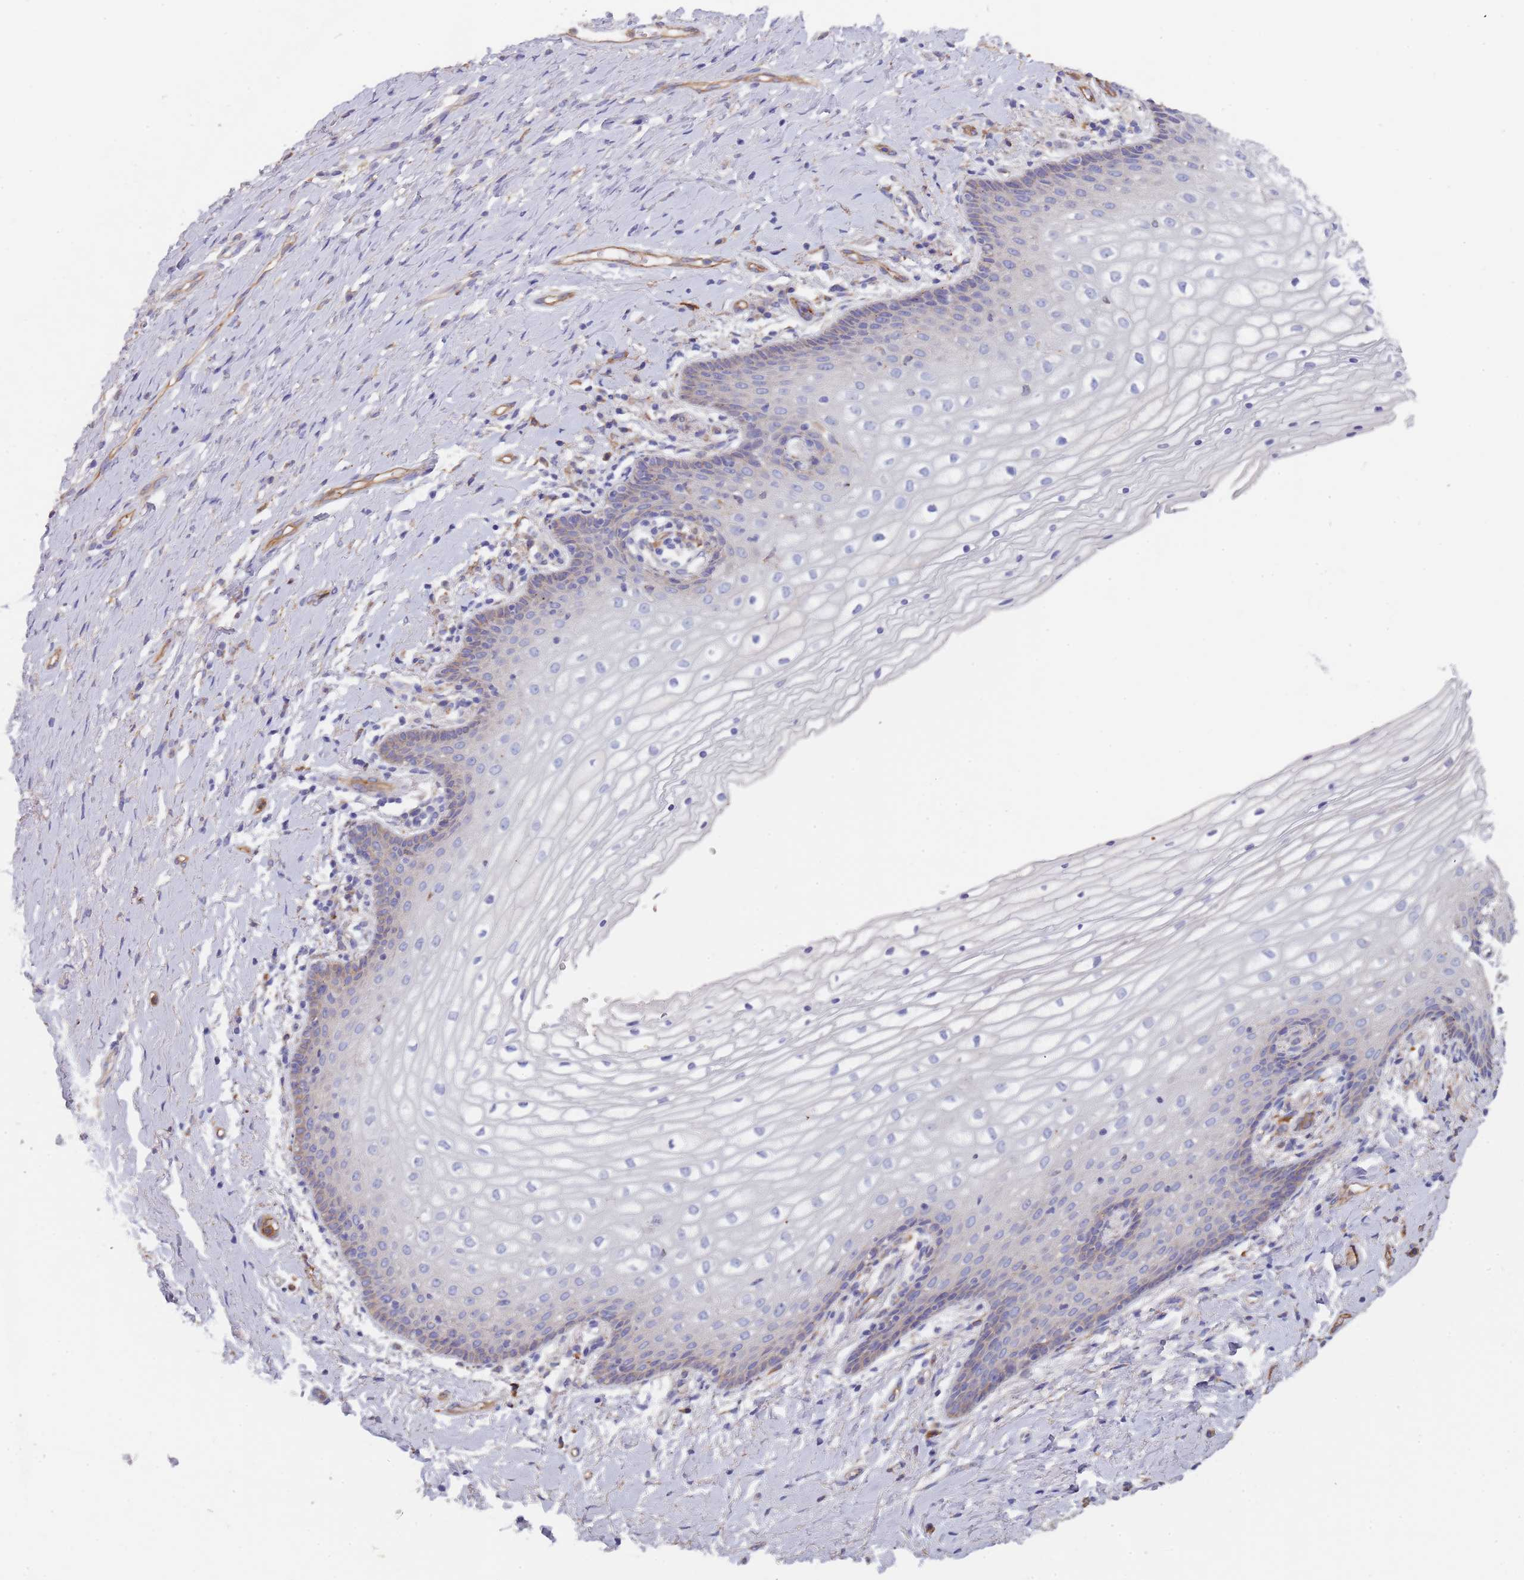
{"staining": {"intensity": "weak", "quantity": "<25%", "location": "cytoplasmic/membranous"}, "tissue": "vagina", "cell_type": "Squamous epithelial cells", "image_type": "normal", "snomed": [{"axis": "morphology", "description": "Normal tissue, NOS"}, {"axis": "topography", "description": "Vagina"}], "caption": "Protein analysis of normal vagina reveals no significant expression in squamous epithelial cells.", "gene": "DCUN1D3", "patient": {"sex": "female", "age": 60}}